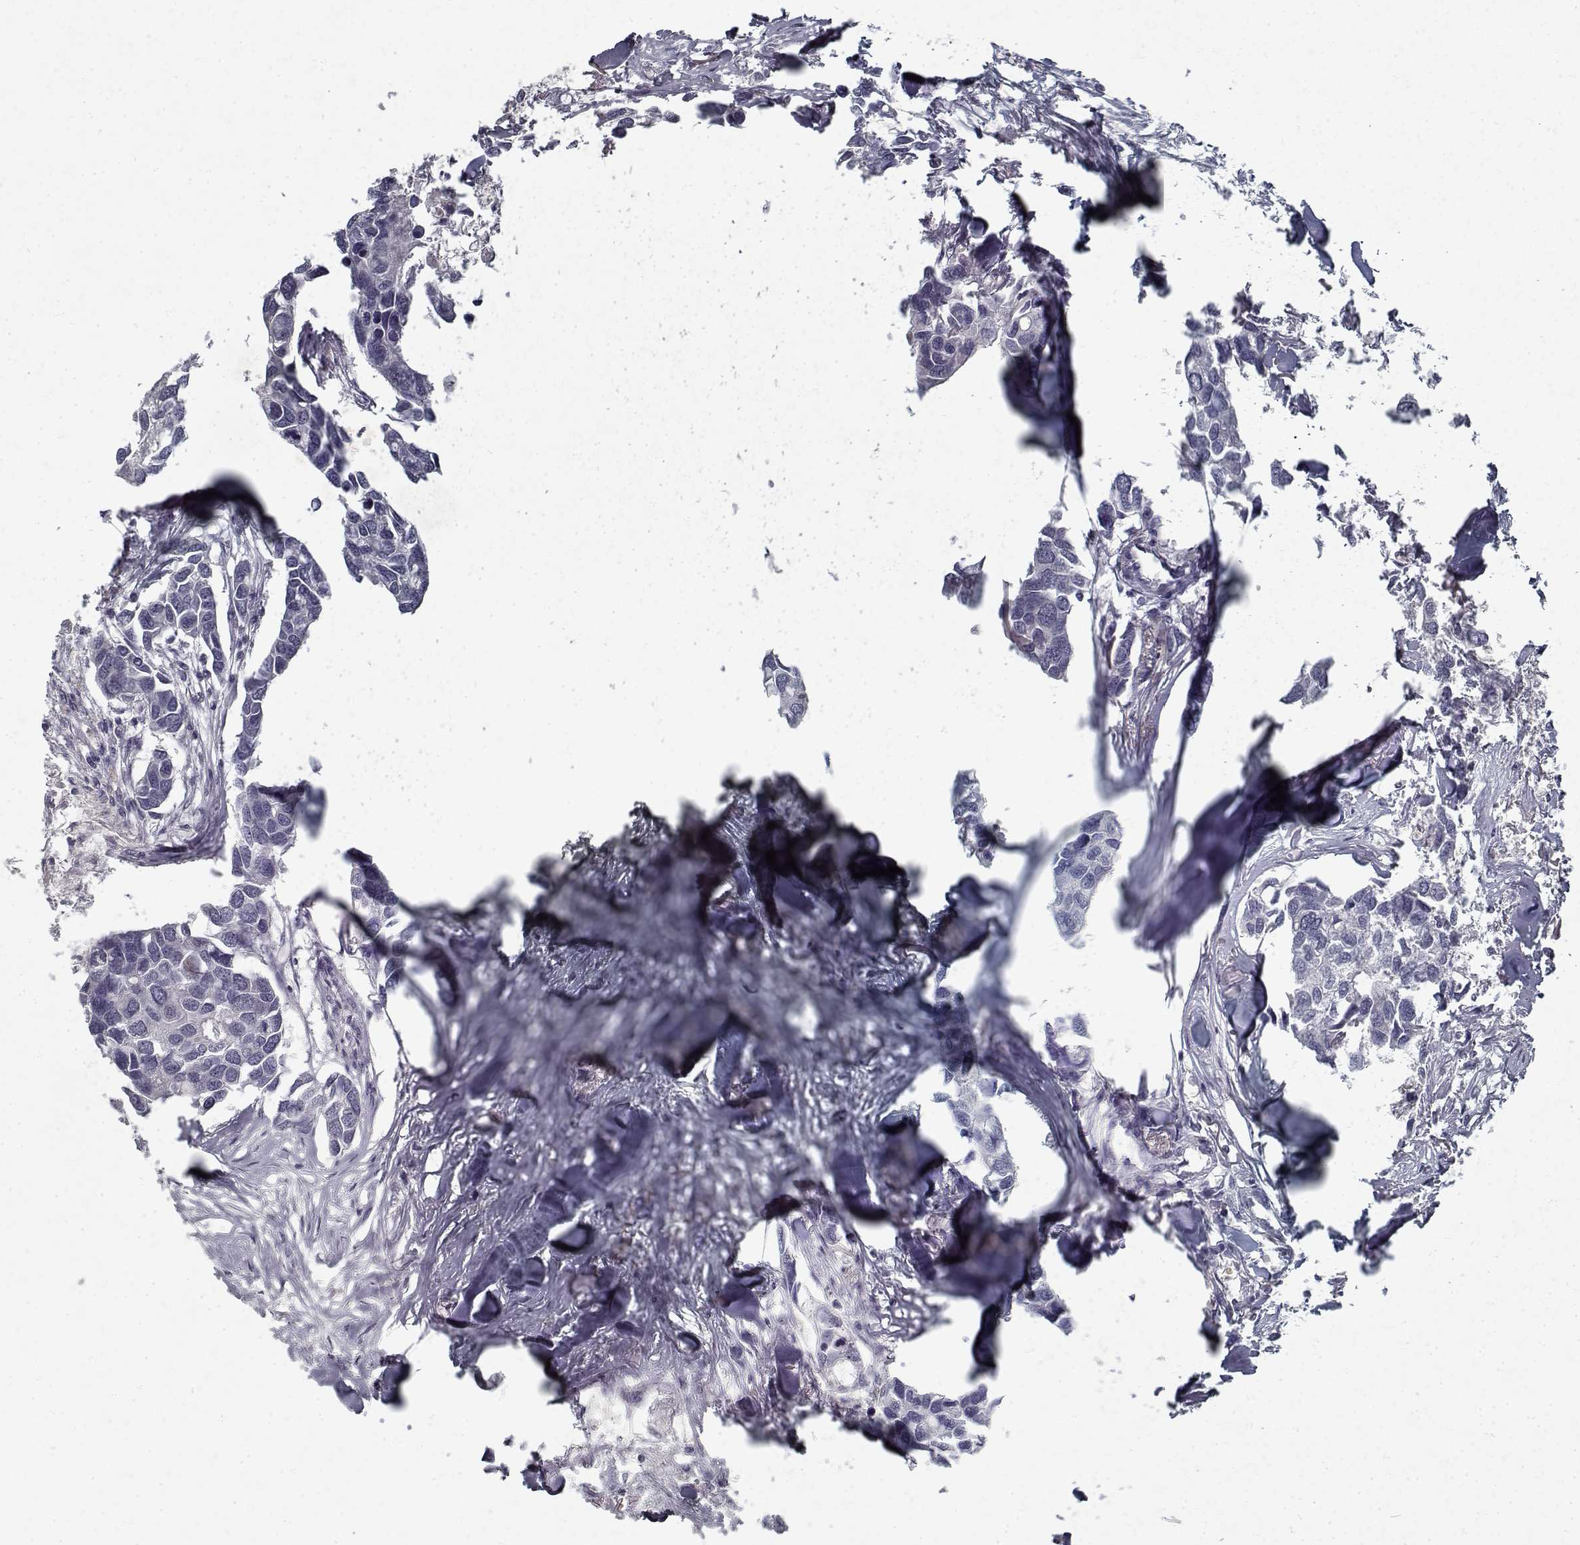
{"staining": {"intensity": "negative", "quantity": "none", "location": "none"}, "tissue": "breast cancer", "cell_type": "Tumor cells", "image_type": "cancer", "snomed": [{"axis": "morphology", "description": "Duct carcinoma"}, {"axis": "topography", "description": "Breast"}], "caption": "High power microscopy image of an immunohistochemistry image of breast cancer (invasive ductal carcinoma), revealing no significant staining in tumor cells.", "gene": "GAD2", "patient": {"sex": "female", "age": 83}}